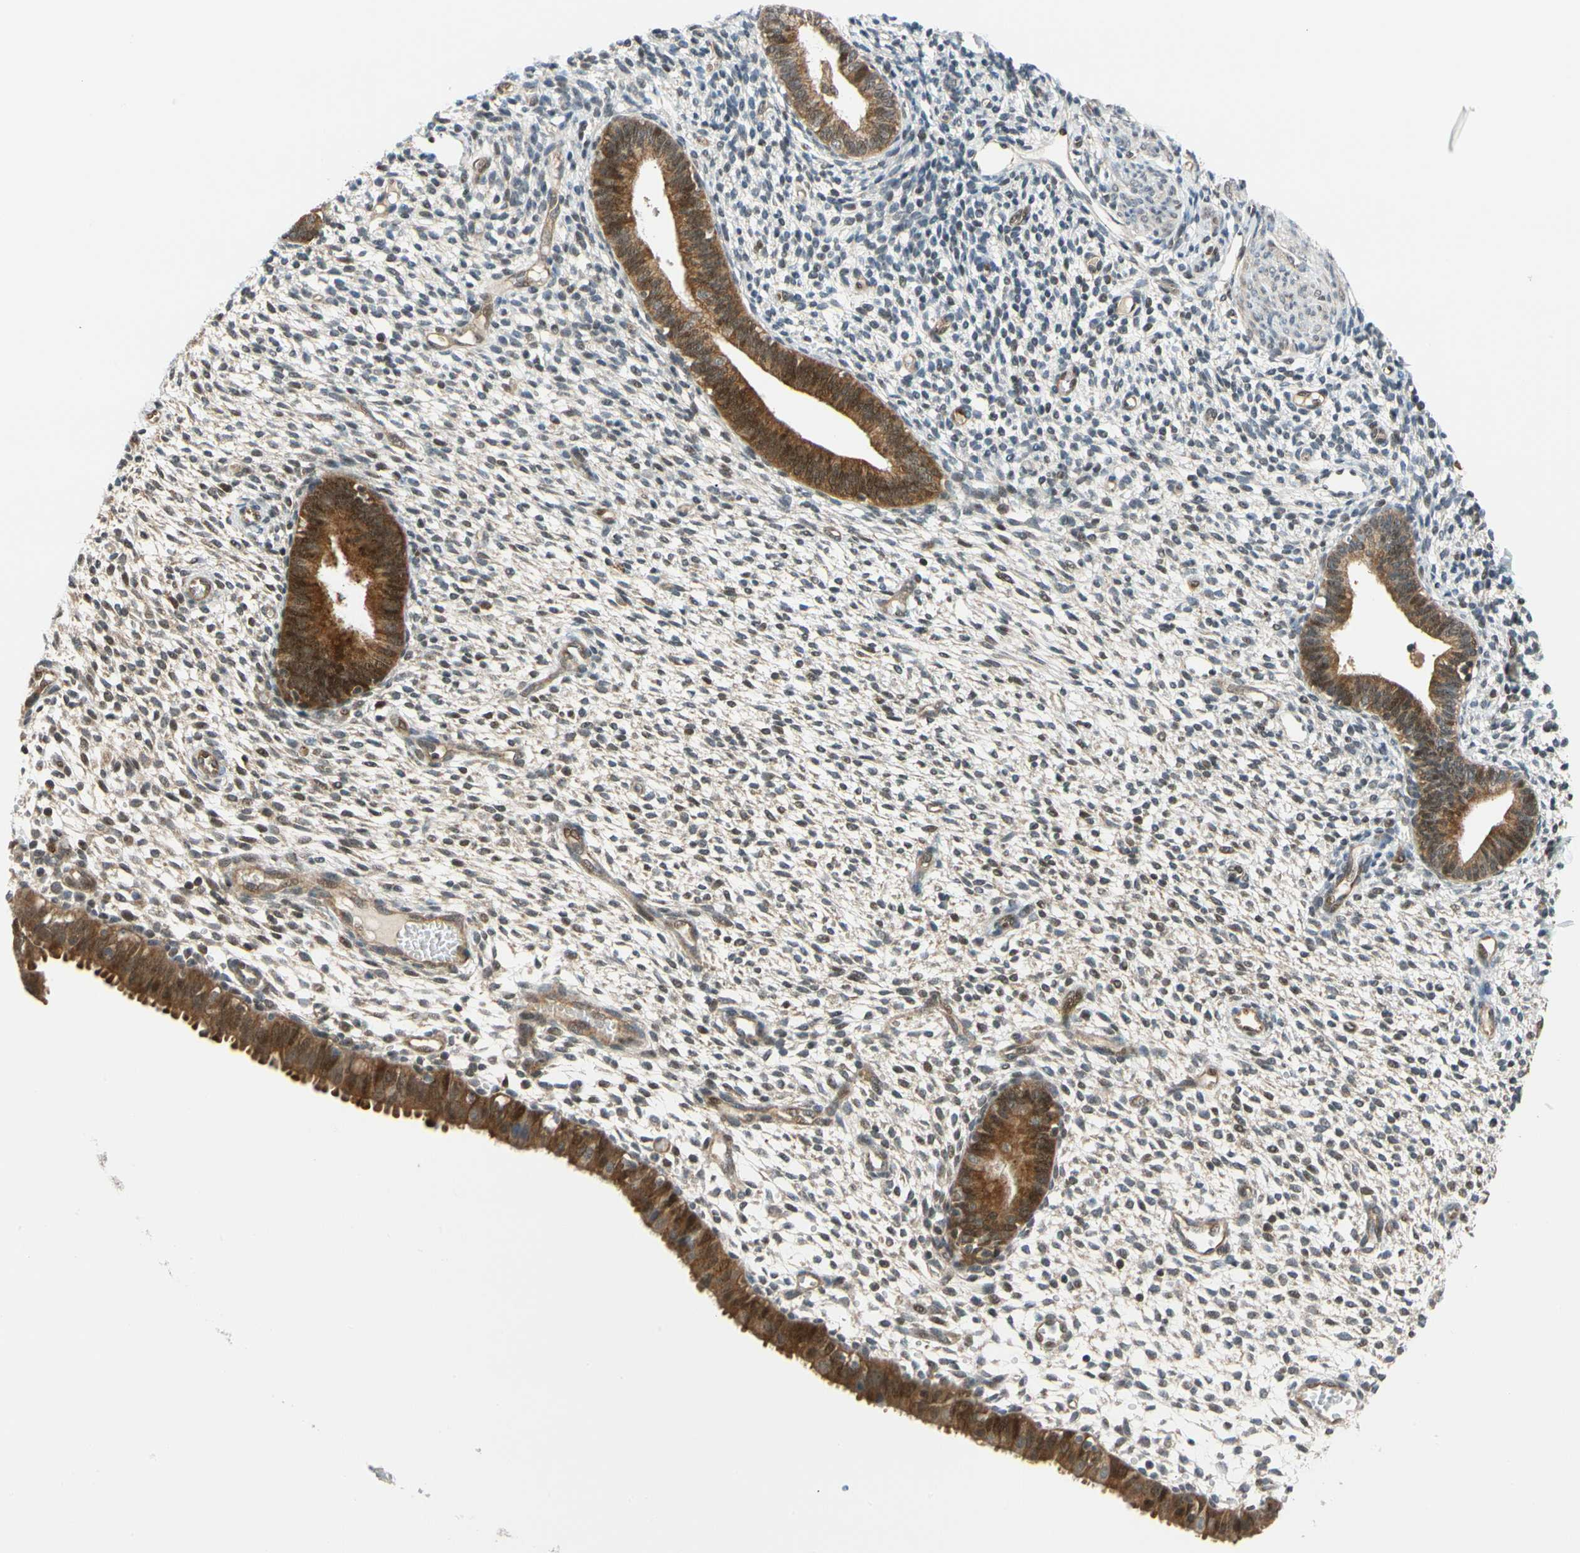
{"staining": {"intensity": "weak", "quantity": "<25%", "location": "cytoplasmic/membranous"}, "tissue": "endometrium", "cell_type": "Cells in endometrial stroma", "image_type": "normal", "snomed": [{"axis": "morphology", "description": "Normal tissue, NOS"}, {"axis": "topography", "description": "Endometrium"}], "caption": "Immunohistochemistry of unremarkable human endometrium shows no expression in cells in endometrial stroma. (Brightfield microscopy of DAB immunohistochemistry (IHC) at high magnification).", "gene": "MAPK9", "patient": {"sex": "female", "age": 61}}